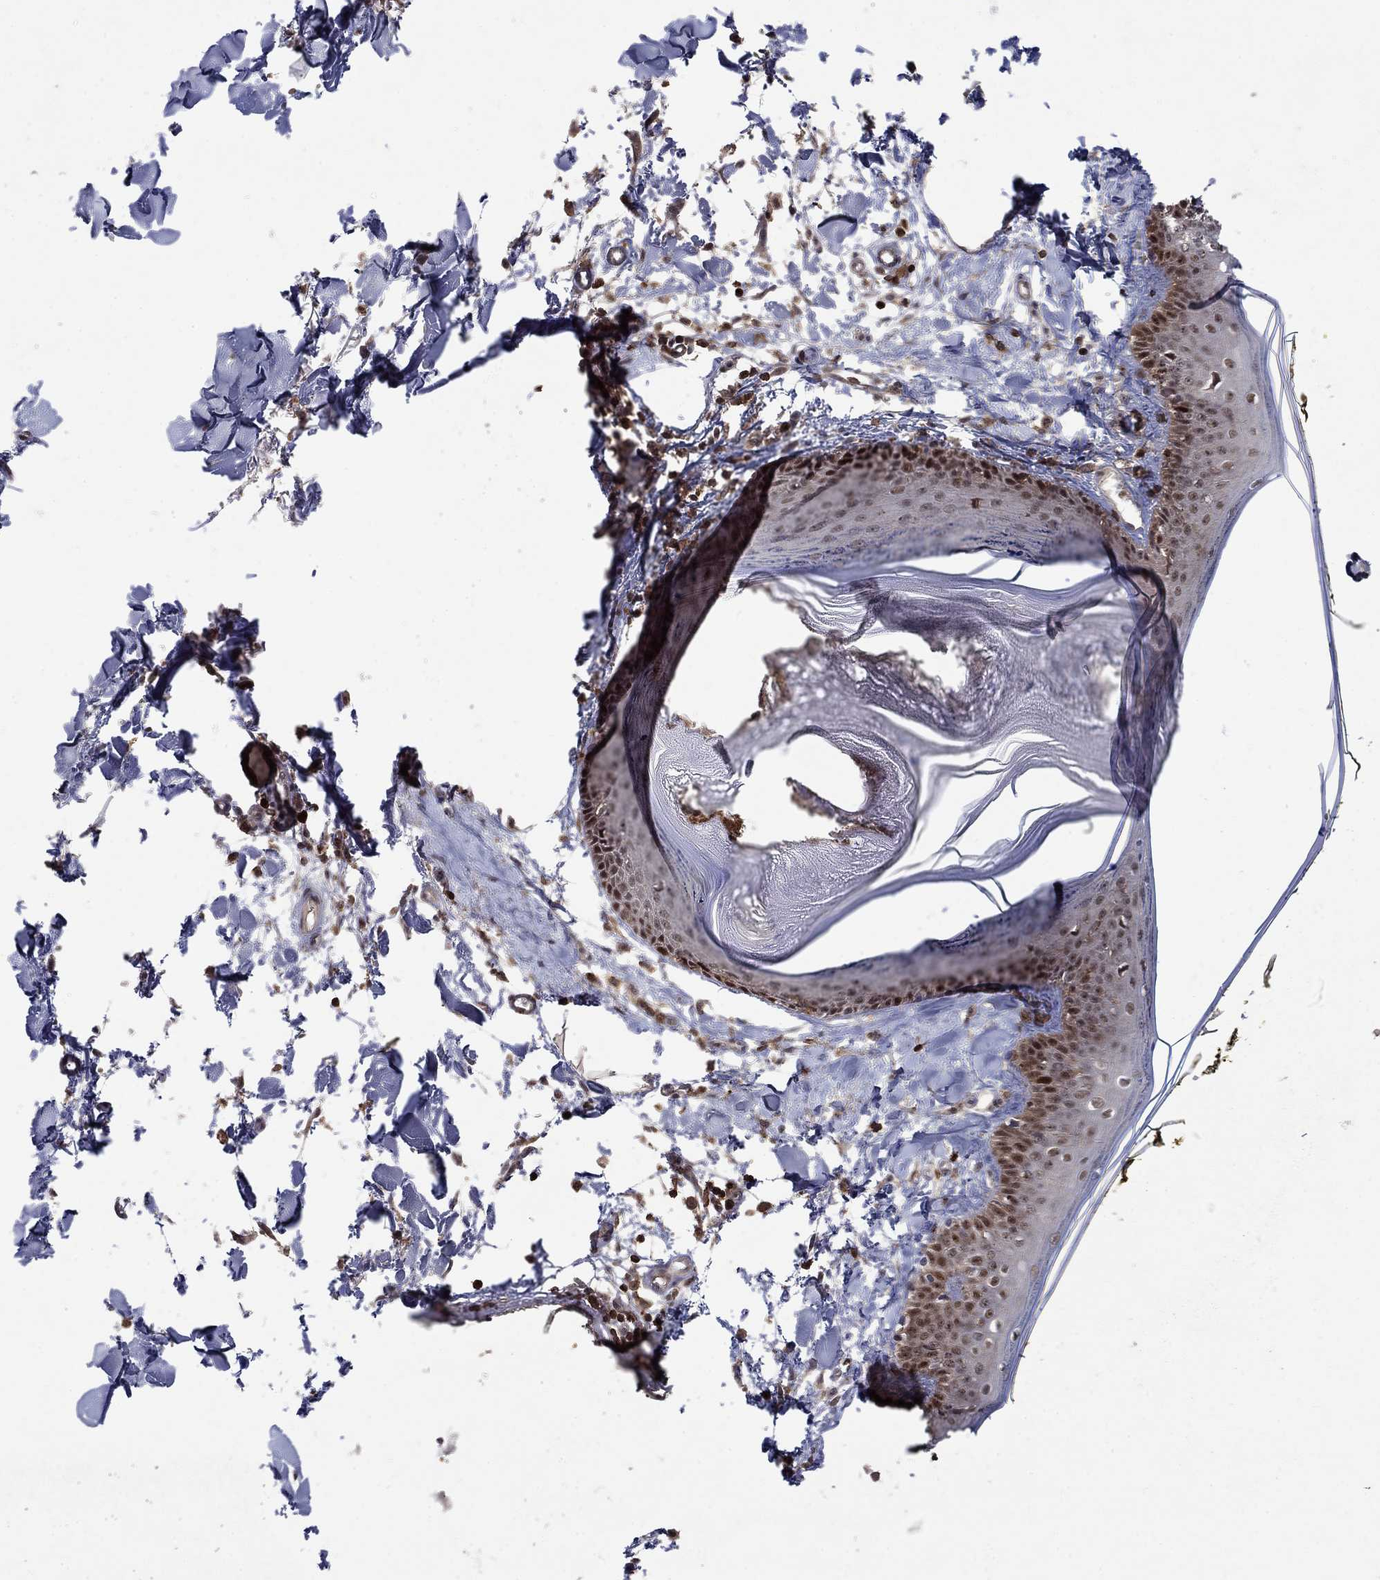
{"staining": {"intensity": "moderate", "quantity": "25%-75%", "location": "cytoplasmic/membranous"}, "tissue": "skin", "cell_type": "Fibroblasts", "image_type": "normal", "snomed": [{"axis": "morphology", "description": "Normal tissue, NOS"}, {"axis": "topography", "description": "Skin"}], "caption": "Fibroblasts reveal medium levels of moderate cytoplasmic/membranous staining in about 25%-75% of cells in normal skin. (Stains: DAB (3,3'-diaminobenzidine) in brown, nuclei in blue, Microscopy: brightfield microscopy at high magnification).", "gene": "CCDC66", "patient": {"sex": "male", "age": 76}}